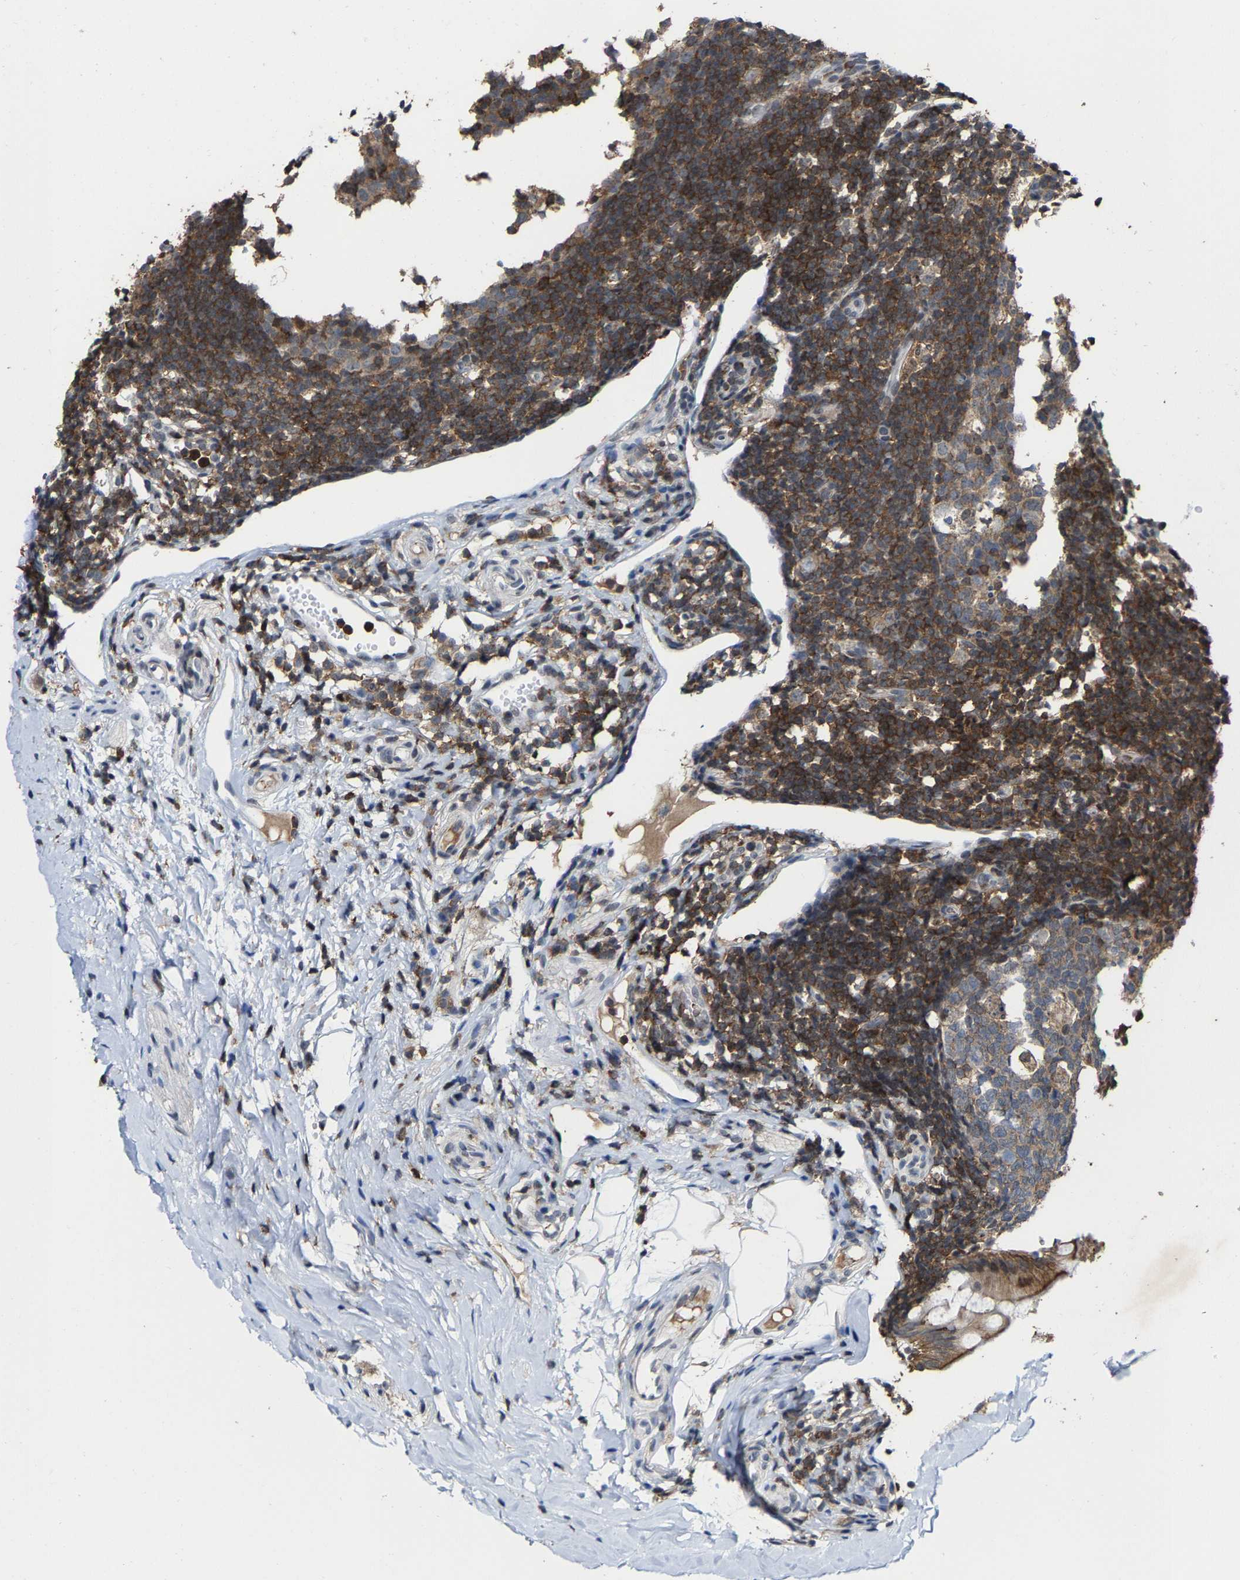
{"staining": {"intensity": "weak", "quantity": "25%-75%", "location": "cytoplasmic/membranous"}, "tissue": "appendix", "cell_type": "Glandular cells", "image_type": "normal", "snomed": [{"axis": "morphology", "description": "Normal tissue, NOS"}, {"axis": "topography", "description": "Appendix"}], "caption": "Immunohistochemistry image of normal appendix: human appendix stained using immunohistochemistry (IHC) exhibits low levels of weak protein expression localized specifically in the cytoplasmic/membranous of glandular cells, appearing as a cytoplasmic/membranous brown color.", "gene": "FGD3", "patient": {"sex": "female", "age": 20}}